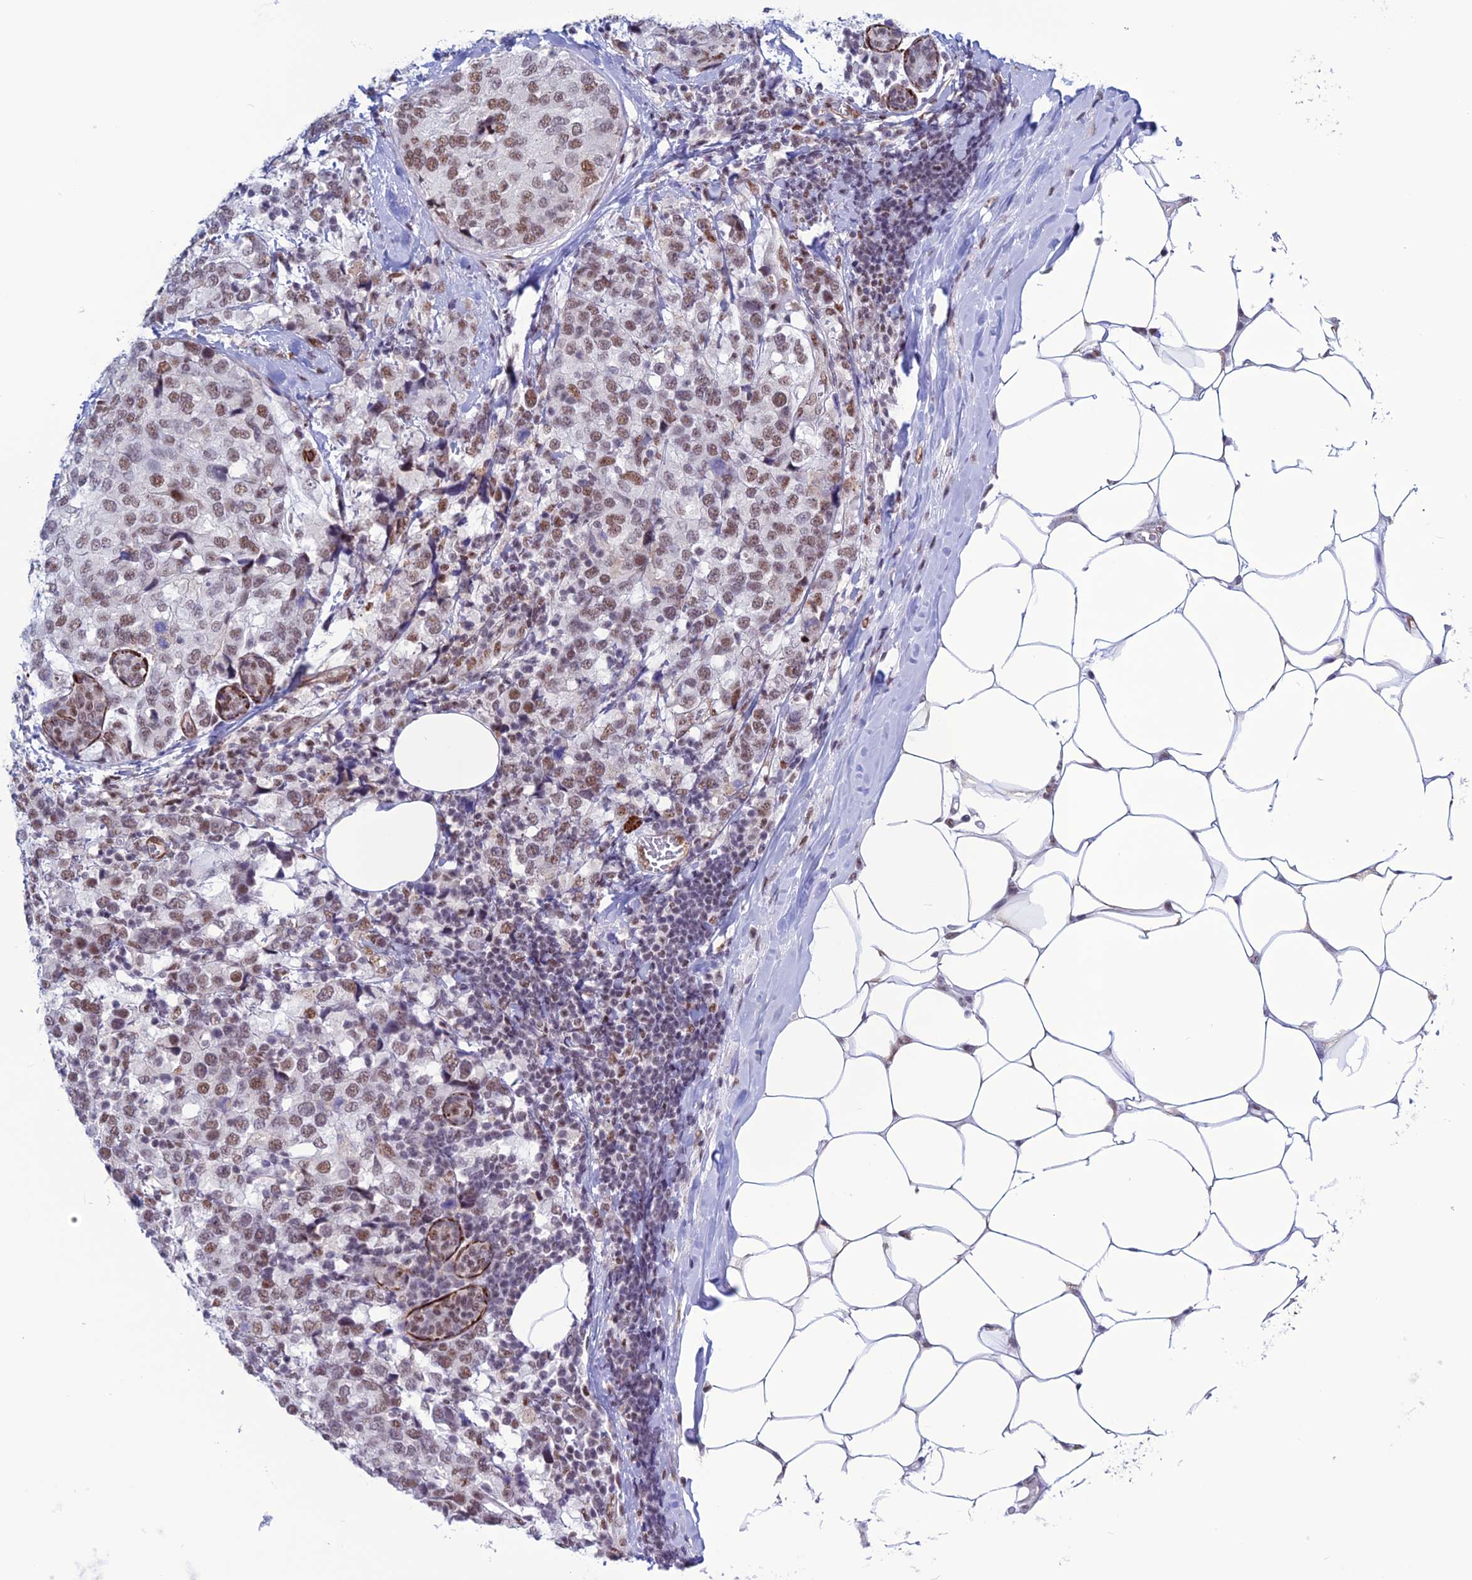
{"staining": {"intensity": "moderate", "quantity": ">75%", "location": "nuclear"}, "tissue": "breast cancer", "cell_type": "Tumor cells", "image_type": "cancer", "snomed": [{"axis": "morphology", "description": "Lobular carcinoma"}, {"axis": "topography", "description": "Breast"}], "caption": "Protein staining demonstrates moderate nuclear staining in approximately >75% of tumor cells in breast cancer (lobular carcinoma).", "gene": "U2AF1", "patient": {"sex": "female", "age": 59}}